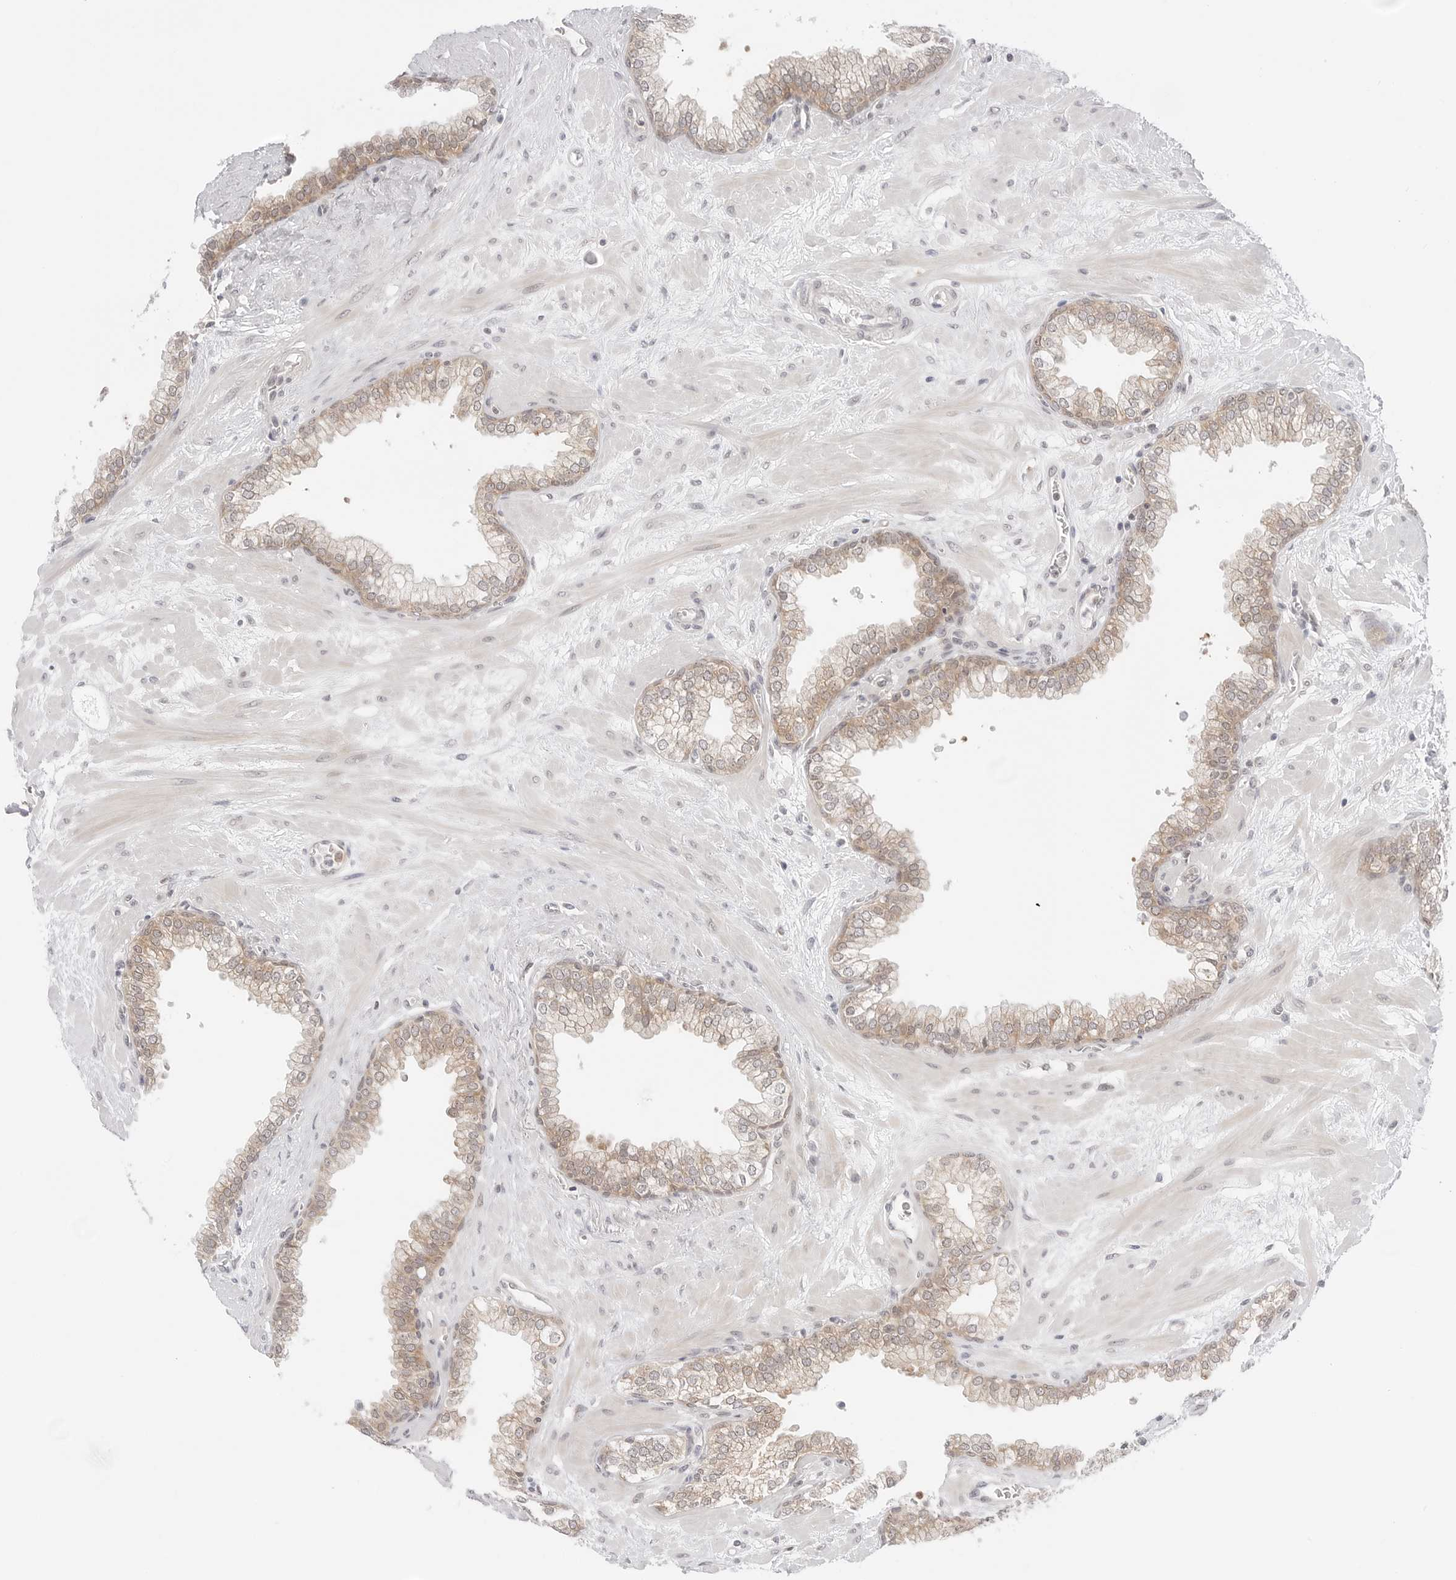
{"staining": {"intensity": "weak", "quantity": "25%-75%", "location": "cytoplasmic/membranous"}, "tissue": "prostate", "cell_type": "Glandular cells", "image_type": "normal", "snomed": [{"axis": "morphology", "description": "Normal tissue, NOS"}, {"axis": "morphology", "description": "Urothelial carcinoma, Low grade"}, {"axis": "topography", "description": "Urinary bladder"}, {"axis": "topography", "description": "Prostate"}], "caption": "Prostate stained with immunohistochemistry (IHC) exhibits weak cytoplasmic/membranous staining in about 25%-75% of glandular cells.", "gene": "NUDC", "patient": {"sex": "male", "age": 60}}